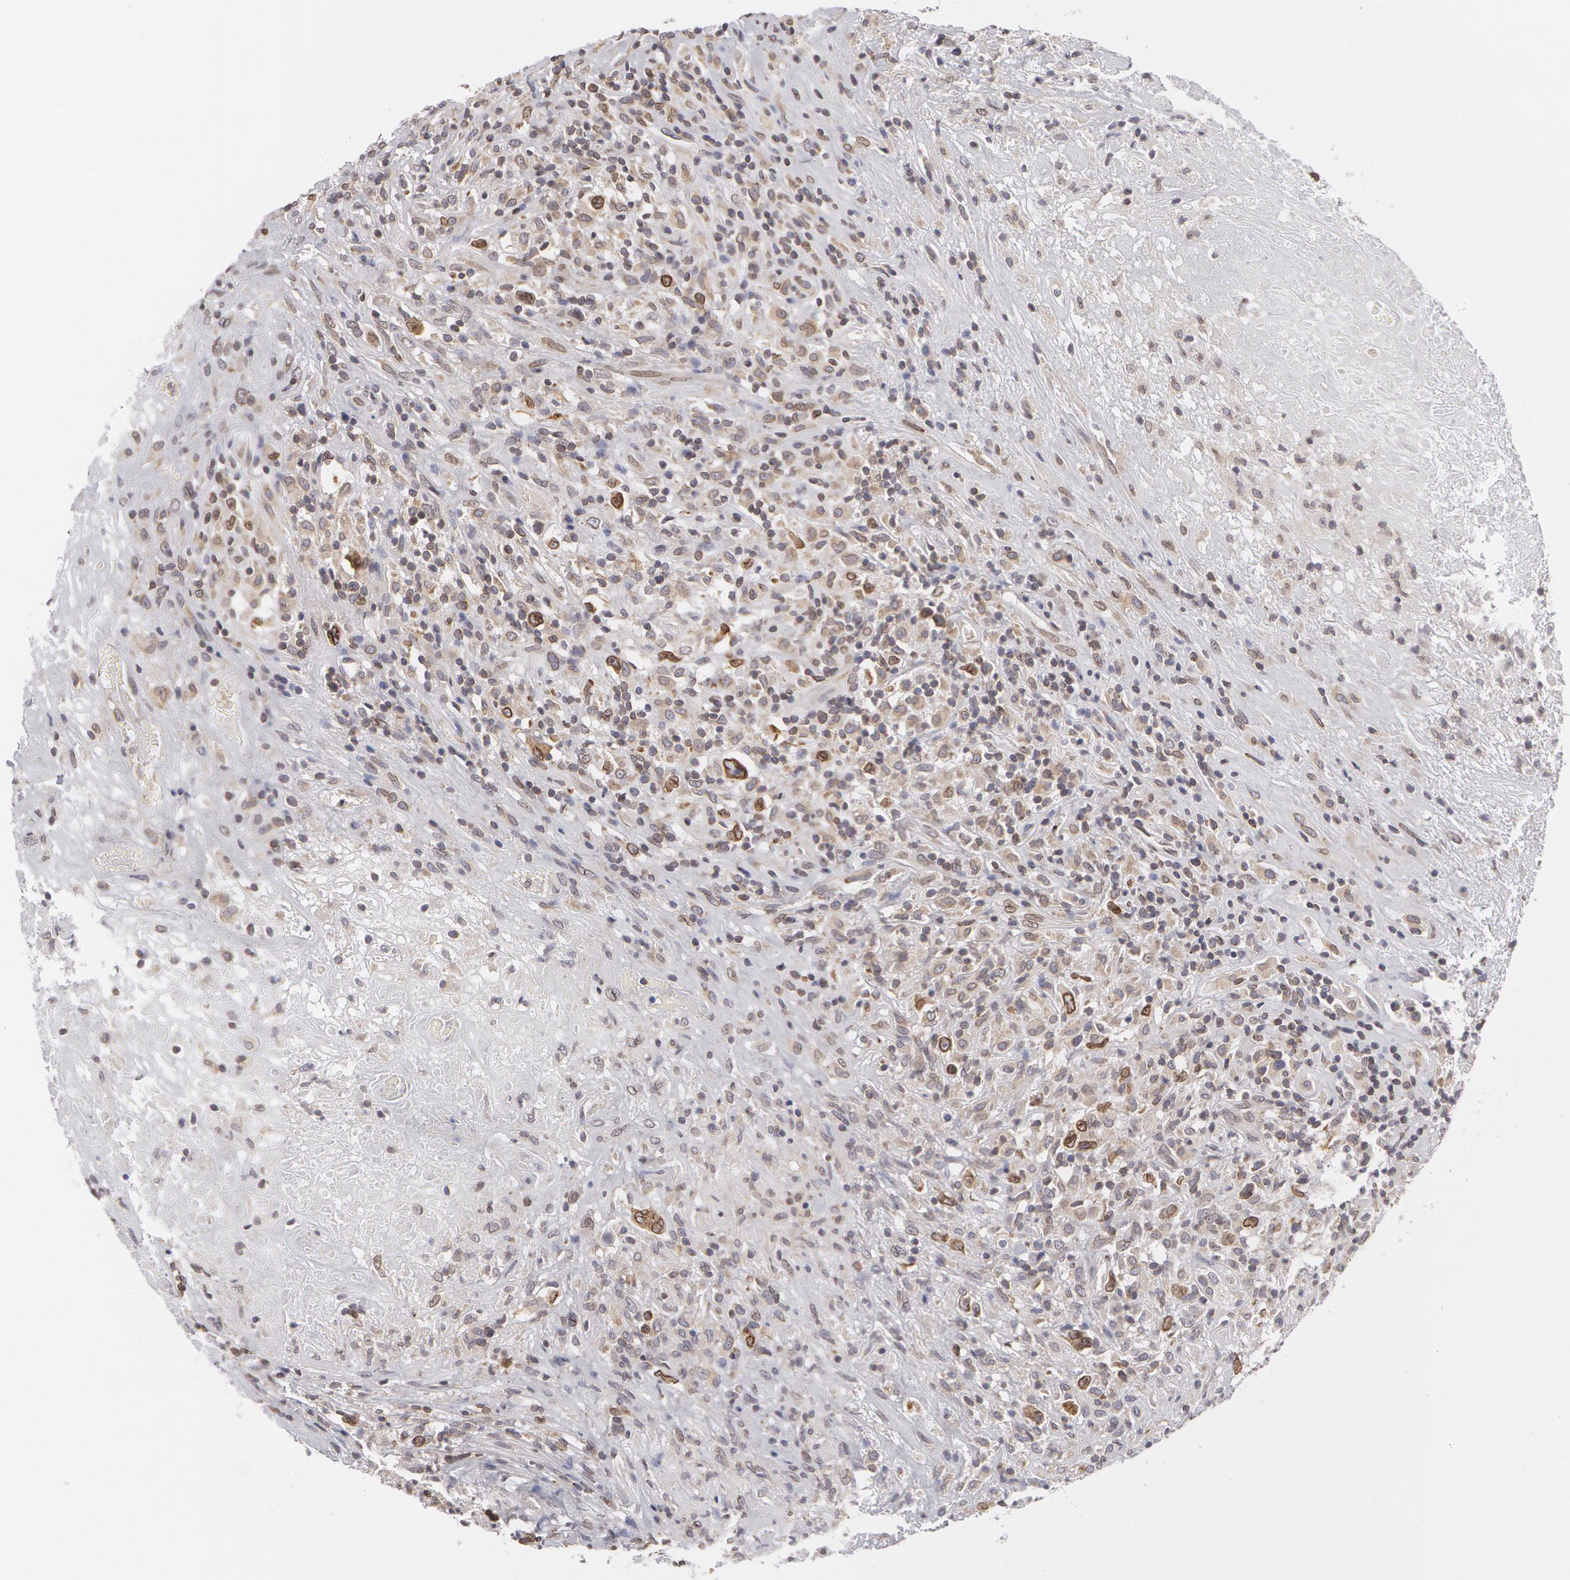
{"staining": {"intensity": "weak", "quantity": "25%-75%", "location": "cytoplasmic/membranous"}, "tissue": "lymphoma", "cell_type": "Tumor cells", "image_type": "cancer", "snomed": [{"axis": "morphology", "description": "Hodgkin's disease, NOS"}, {"axis": "topography", "description": "Lymph node"}], "caption": "Lymphoma stained with a brown dye demonstrates weak cytoplasmic/membranous positive positivity in approximately 25%-75% of tumor cells.", "gene": "EMD", "patient": {"sex": "male", "age": 46}}